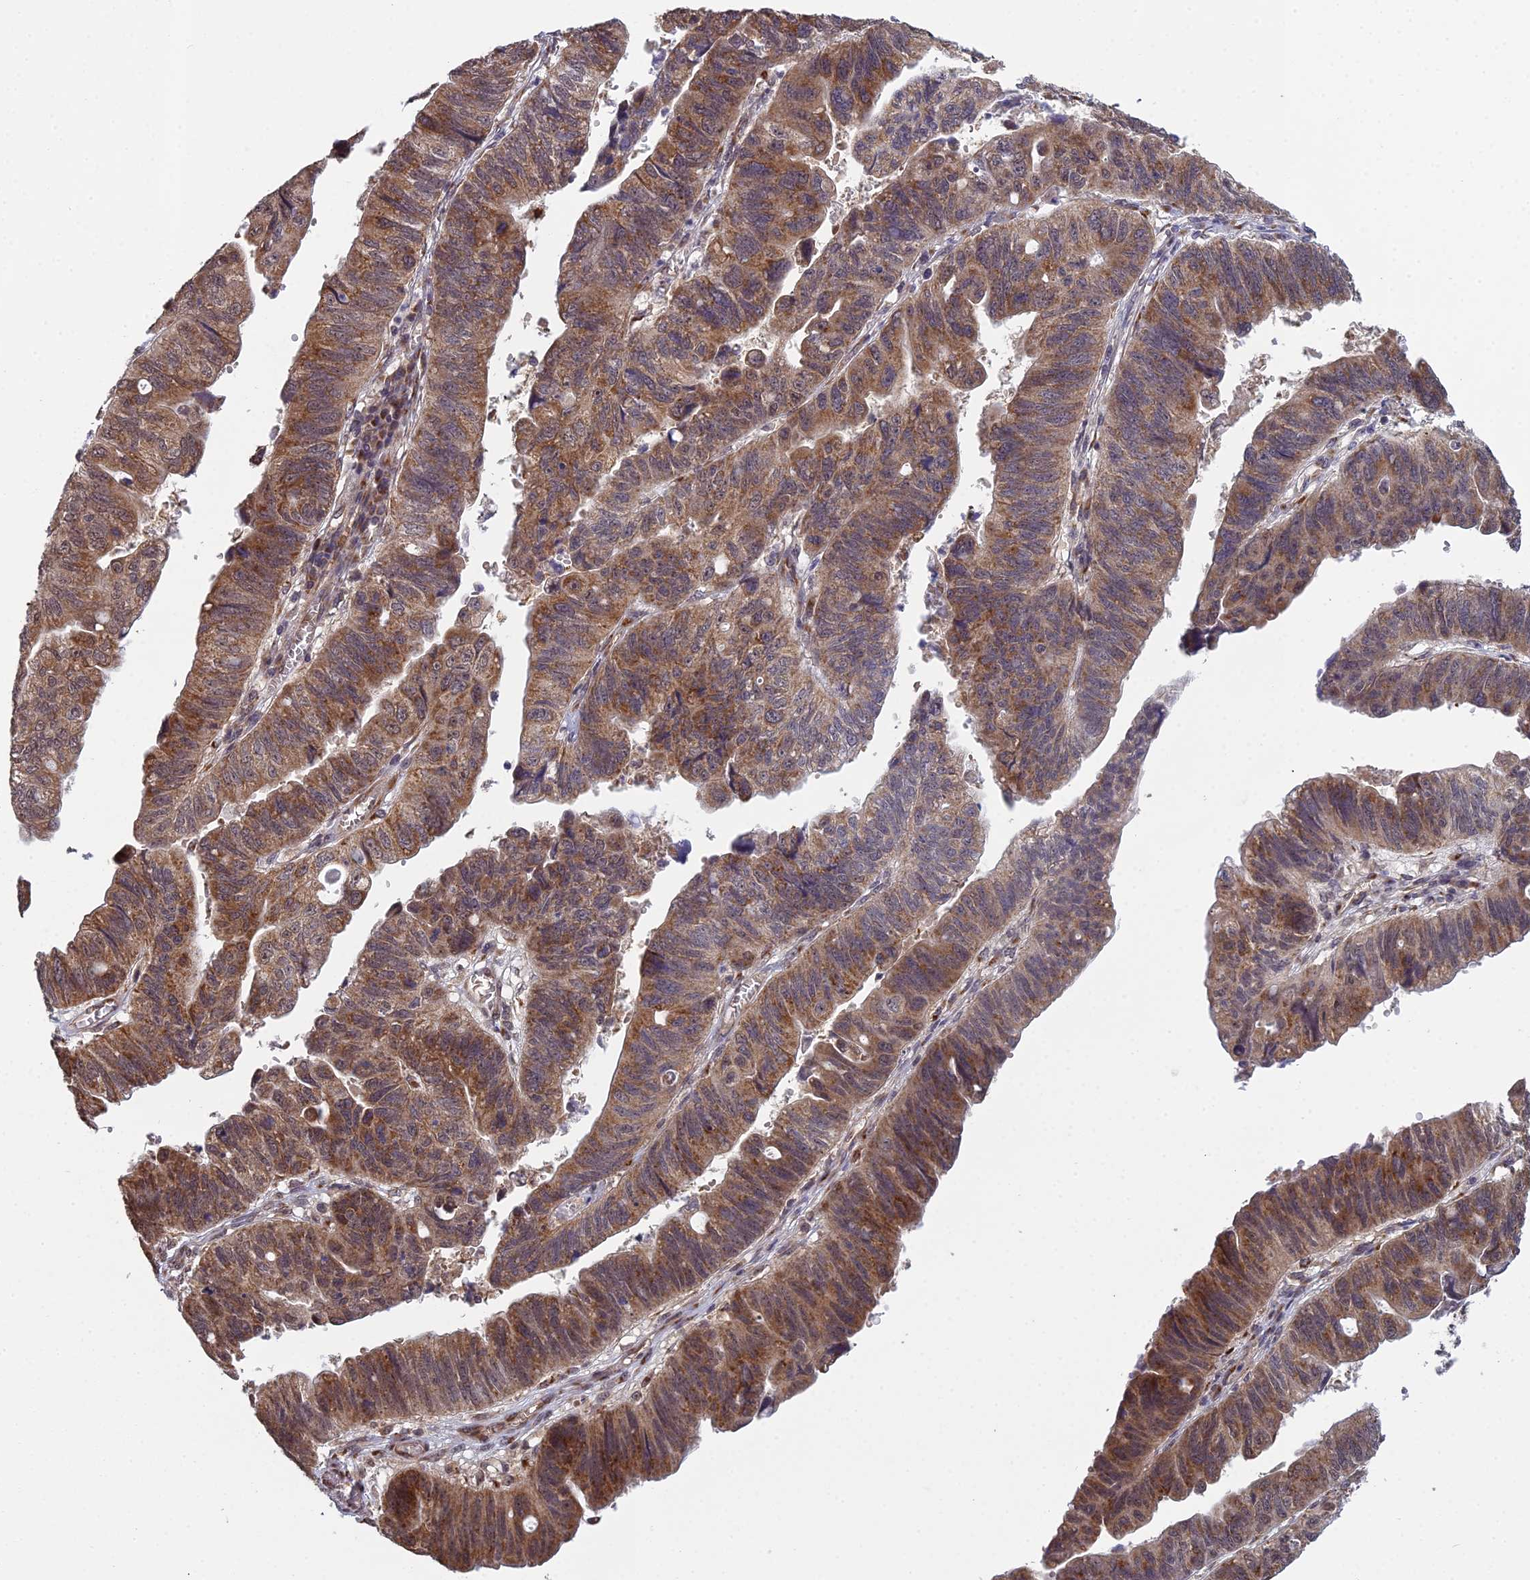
{"staining": {"intensity": "moderate", "quantity": ">75%", "location": "cytoplasmic/membranous"}, "tissue": "stomach cancer", "cell_type": "Tumor cells", "image_type": "cancer", "snomed": [{"axis": "morphology", "description": "Adenocarcinoma, NOS"}, {"axis": "topography", "description": "Stomach"}], "caption": "IHC of adenocarcinoma (stomach) shows medium levels of moderate cytoplasmic/membranous staining in approximately >75% of tumor cells.", "gene": "MEOX1", "patient": {"sex": "male", "age": 59}}